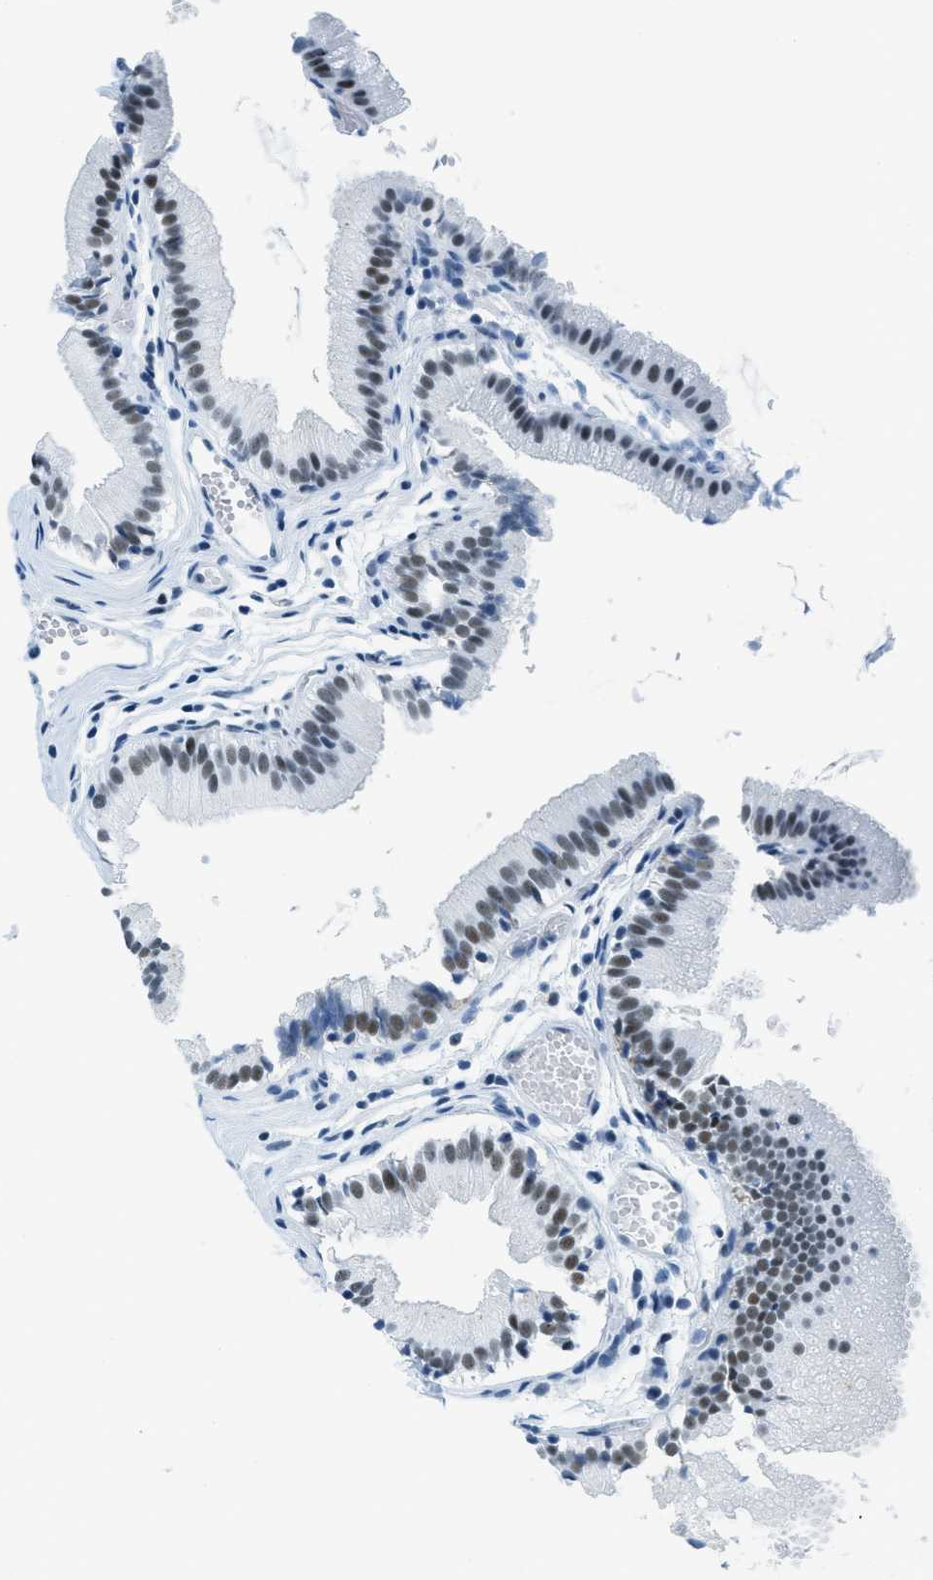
{"staining": {"intensity": "moderate", "quantity": ">75%", "location": "nuclear"}, "tissue": "gallbladder", "cell_type": "Glandular cells", "image_type": "normal", "snomed": [{"axis": "morphology", "description": "Normal tissue, NOS"}, {"axis": "topography", "description": "Gallbladder"}], "caption": "Immunohistochemical staining of benign human gallbladder displays >75% levels of moderate nuclear protein expression in approximately >75% of glandular cells.", "gene": "PLA2G2A", "patient": {"sex": "female", "age": 26}}